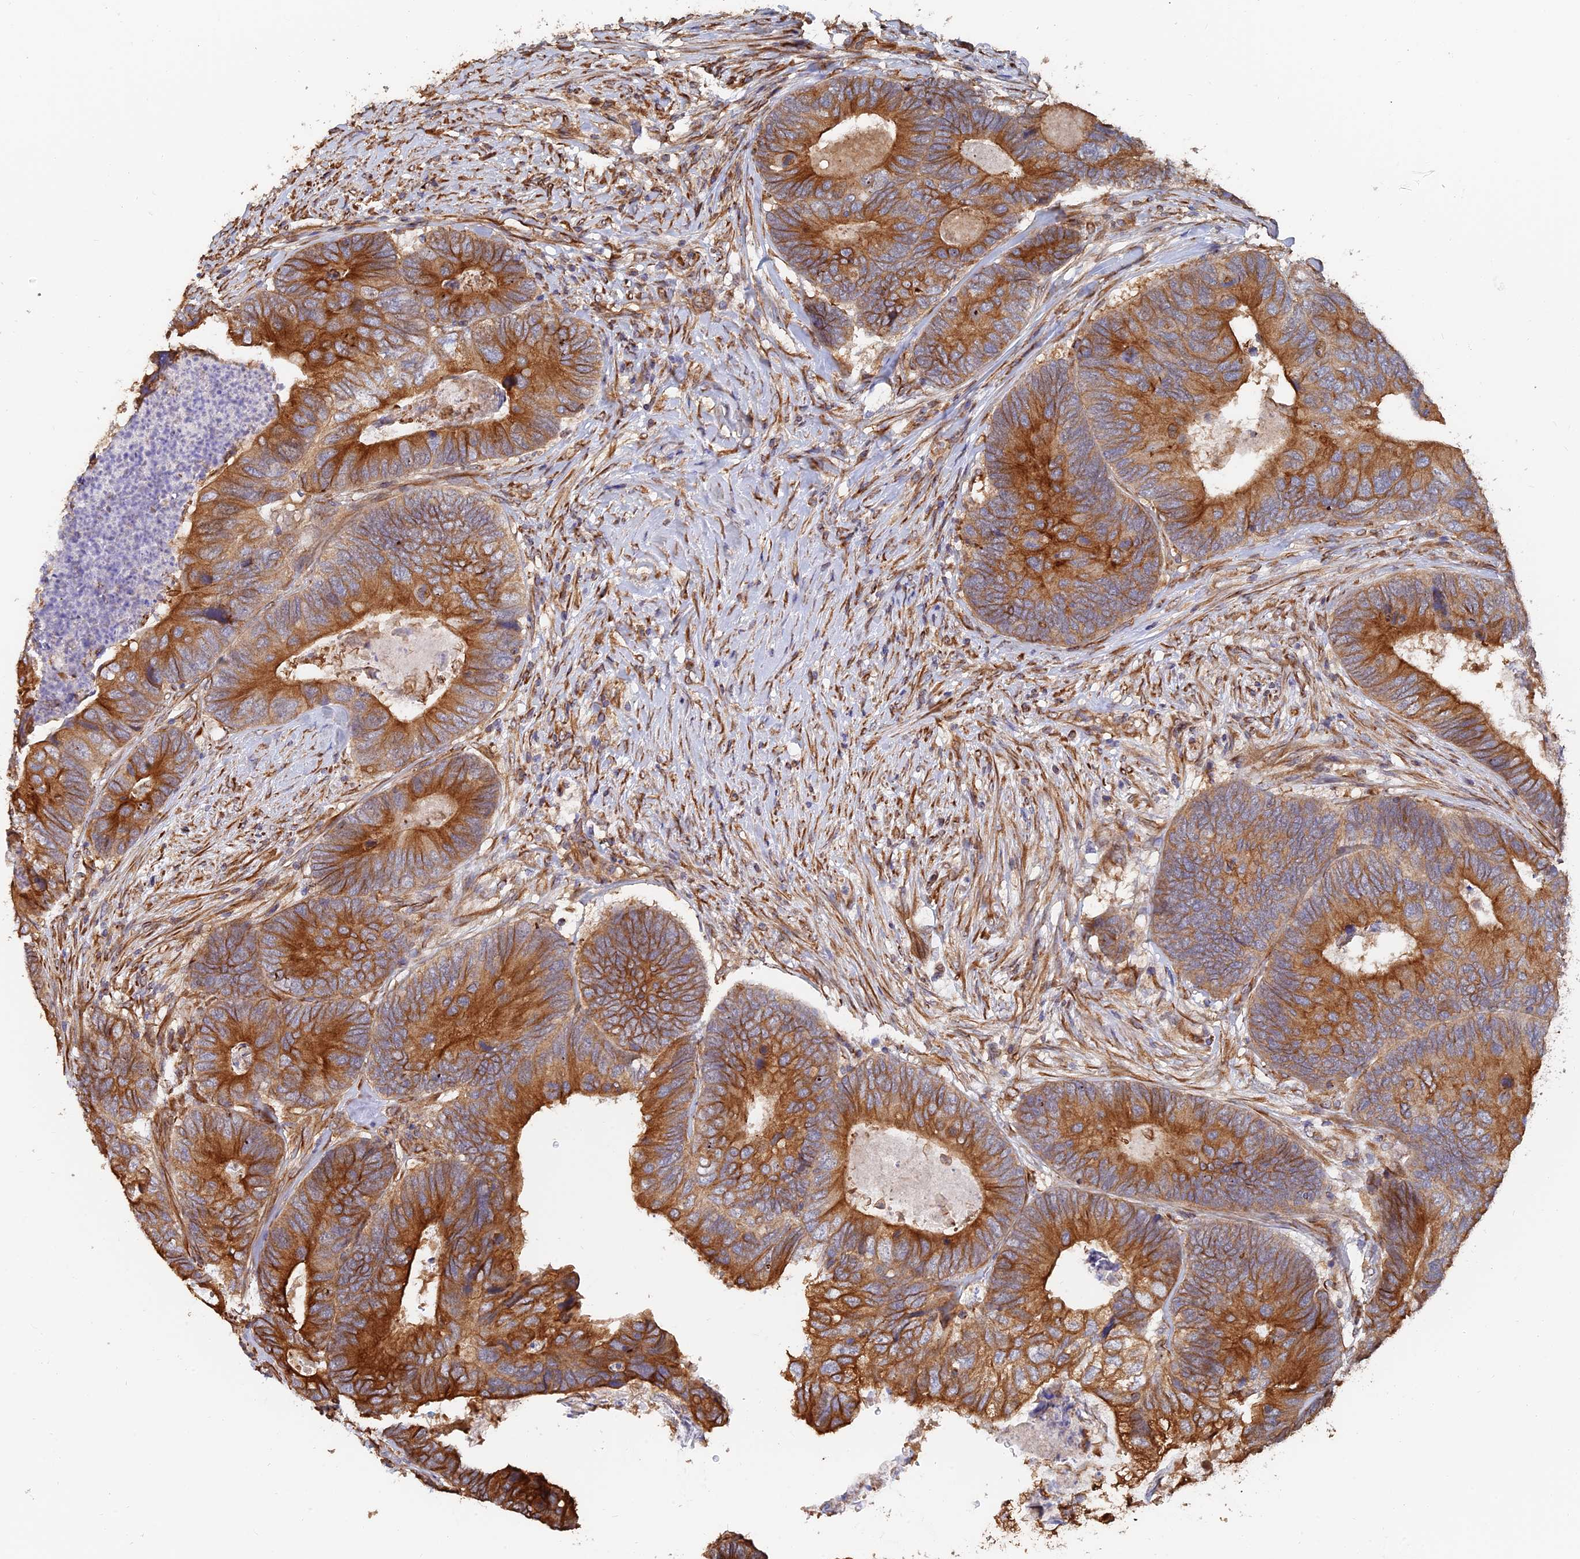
{"staining": {"intensity": "strong", "quantity": ">75%", "location": "cytoplasmic/membranous"}, "tissue": "colorectal cancer", "cell_type": "Tumor cells", "image_type": "cancer", "snomed": [{"axis": "morphology", "description": "Adenocarcinoma, NOS"}, {"axis": "topography", "description": "Colon"}], "caption": "Brown immunohistochemical staining in colorectal cancer (adenocarcinoma) displays strong cytoplasmic/membranous staining in about >75% of tumor cells.", "gene": "WBP11", "patient": {"sex": "female", "age": 67}}